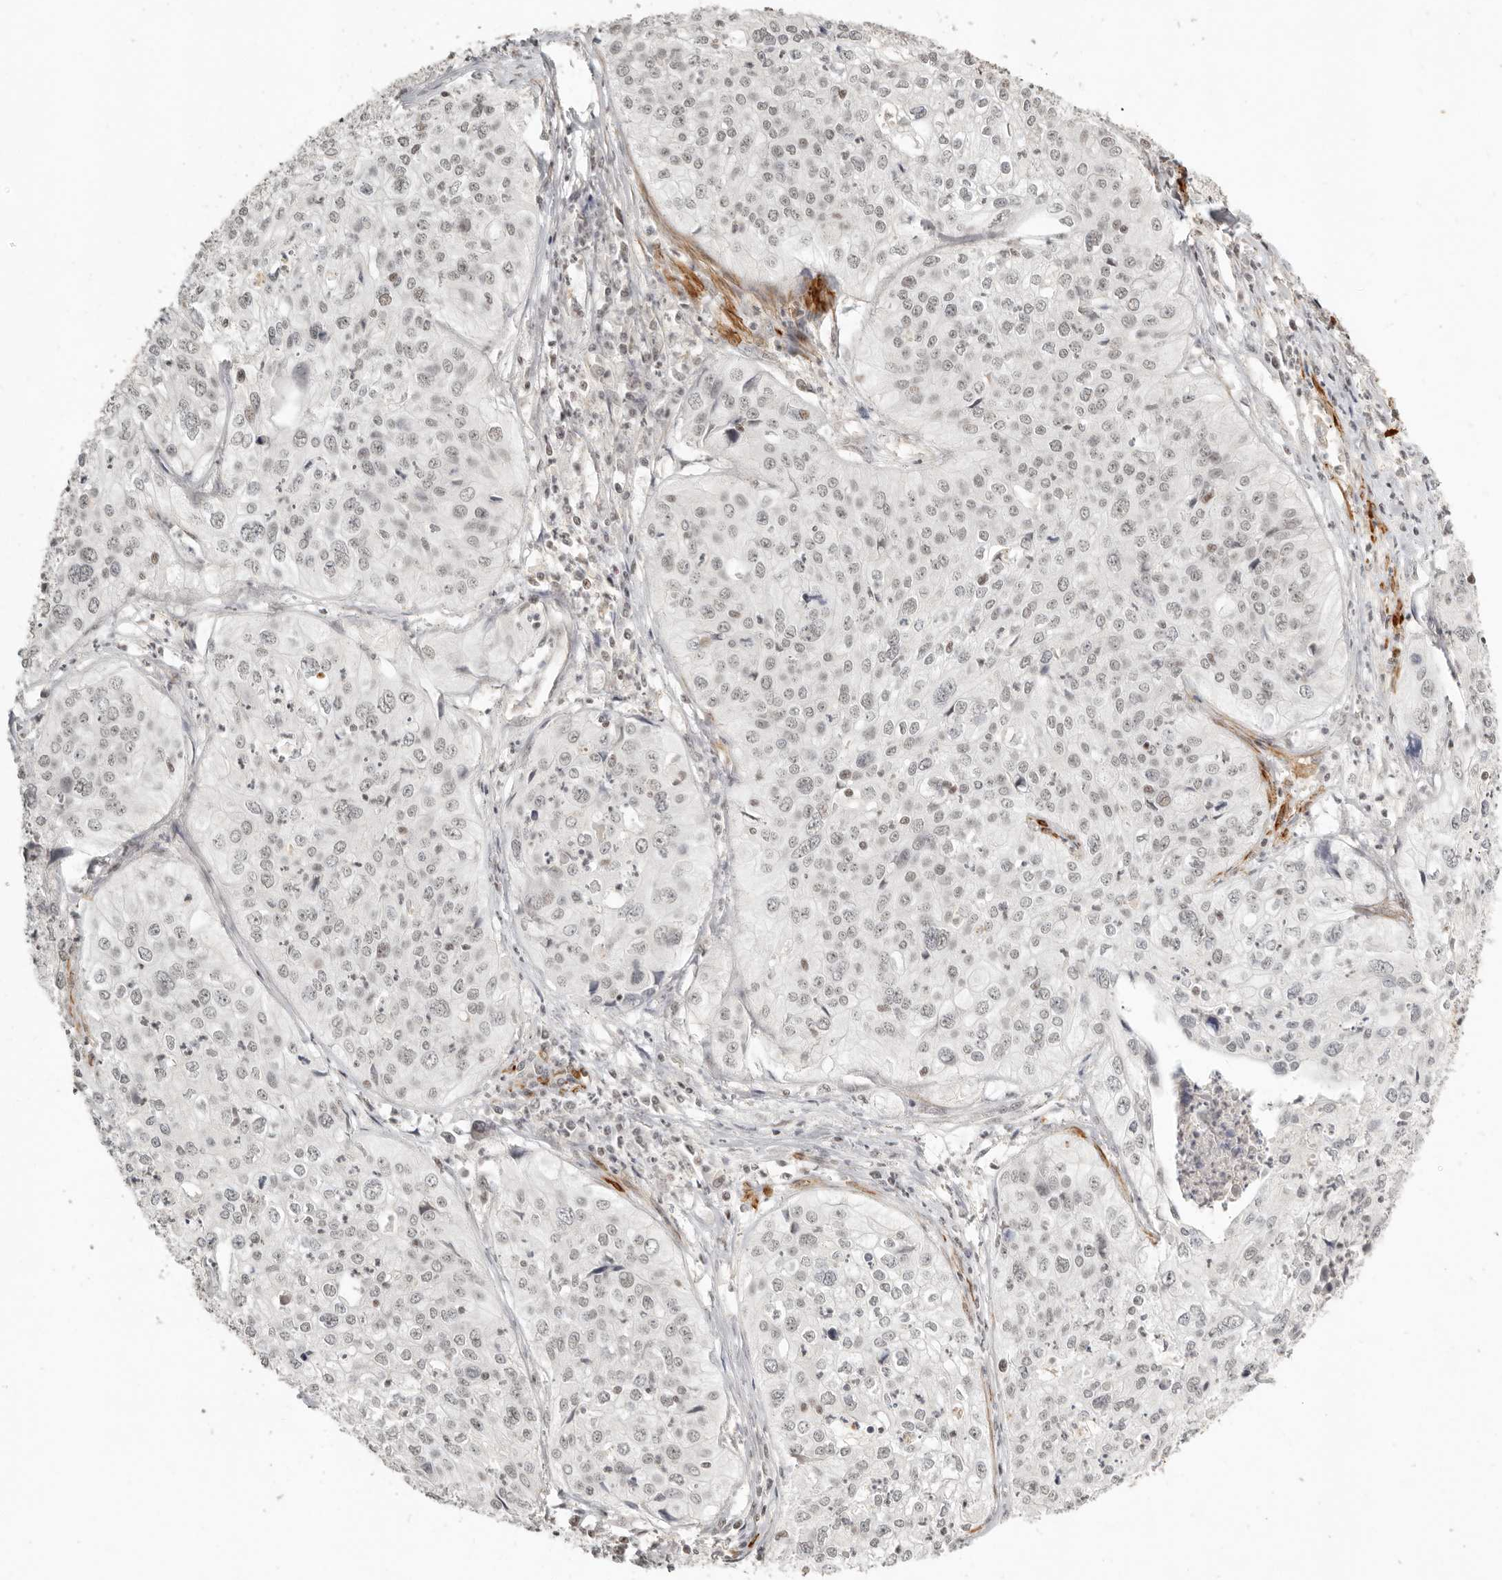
{"staining": {"intensity": "weak", "quantity": "25%-75%", "location": "nuclear"}, "tissue": "cervical cancer", "cell_type": "Tumor cells", "image_type": "cancer", "snomed": [{"axis": "morphology", "description": "Squamous cell carcinoma, NOS"}, {"axis": "topography", "description": "Cervix"}], "caption": "Cervical cancer stained with a brown dye displays weak nuclear positive staining in about 25%-75% of tumor cells.", "gene": "GABPA", "patient": {"sex": "female", "age": 31}}